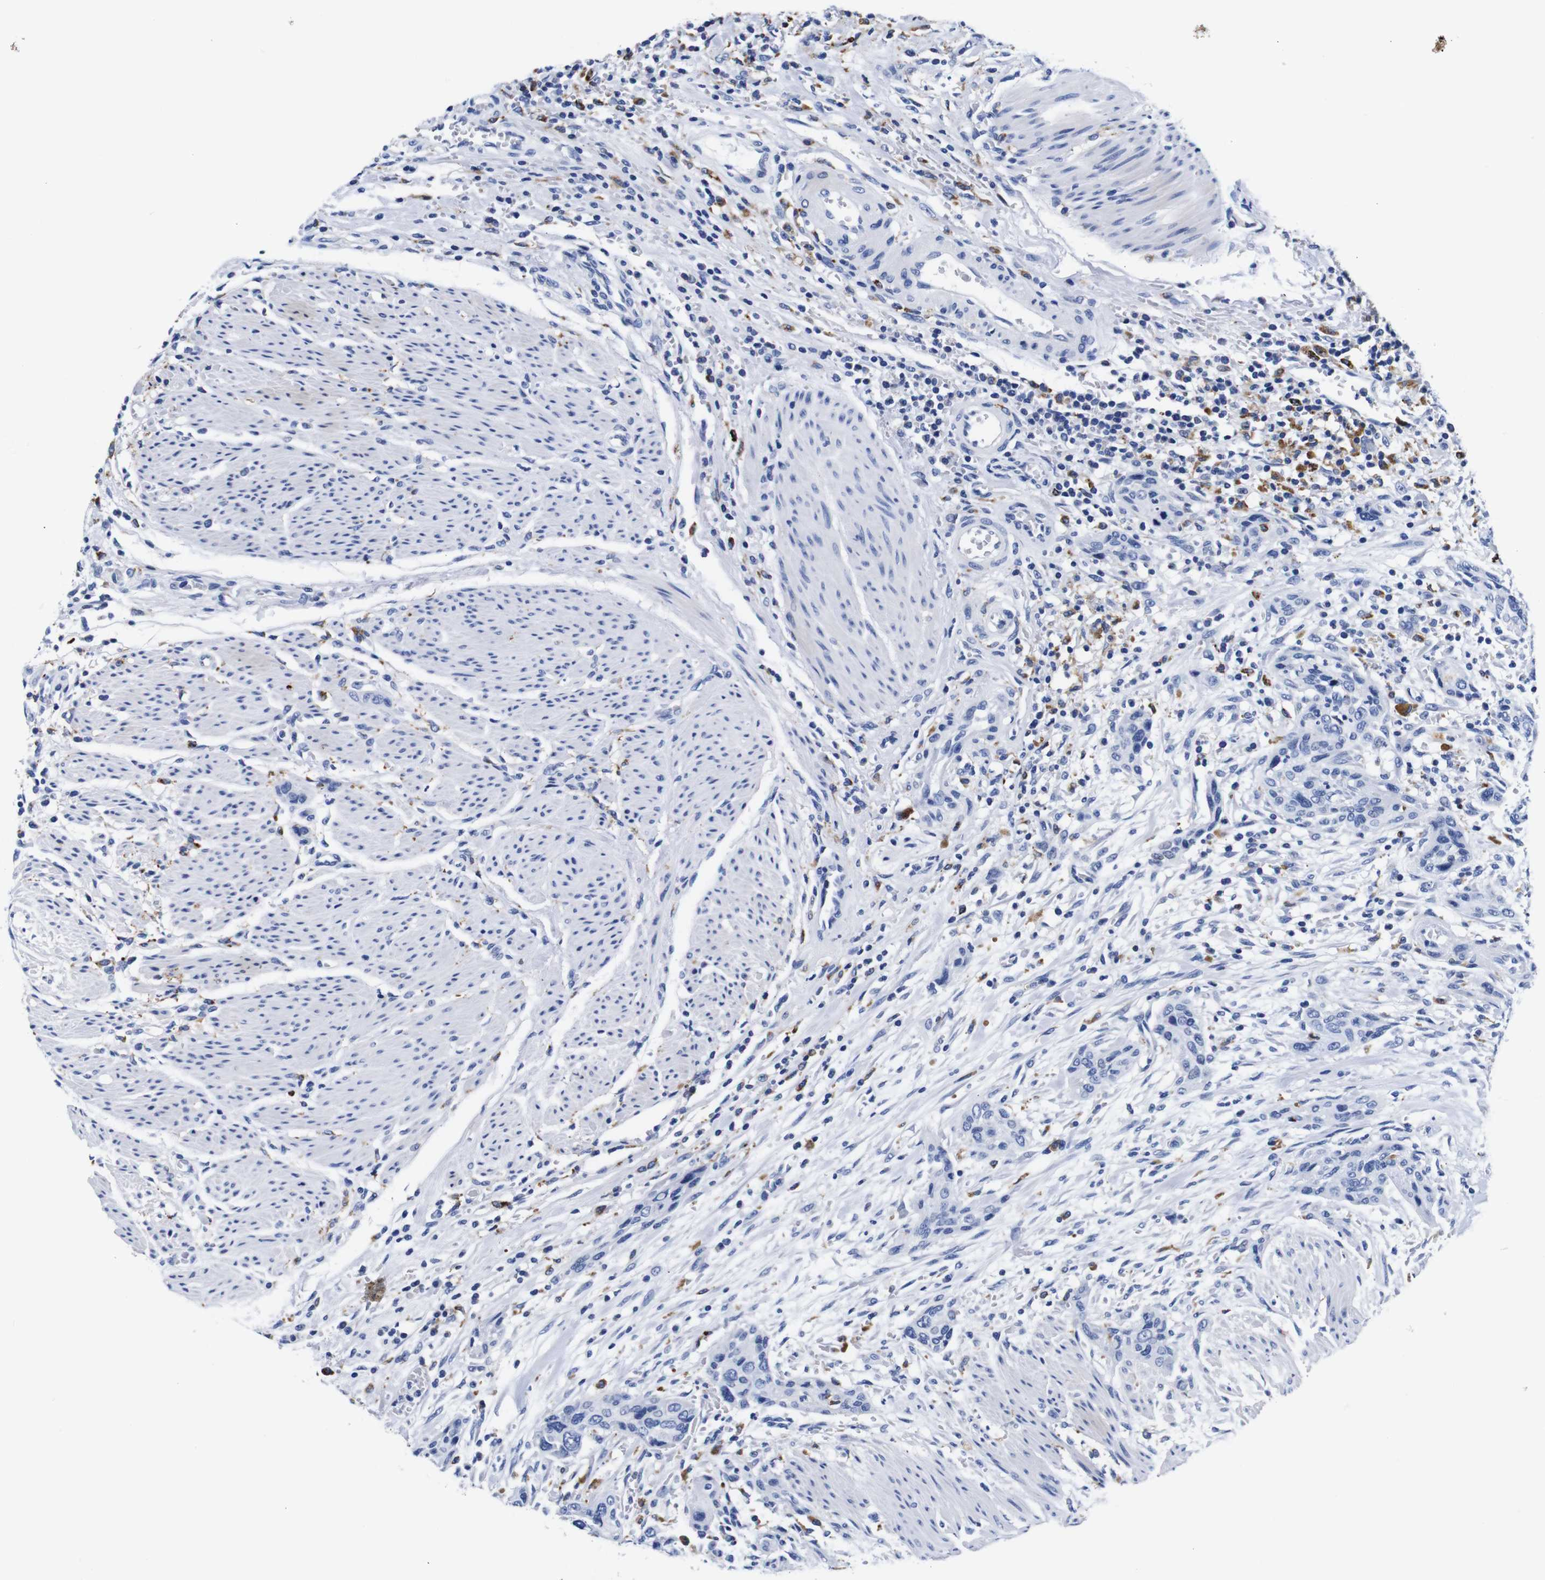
{"staining": {"intensity": "negative", "quantity": "none", "location": "none"}, "tissue": "urothelial cancer", "cell_type": "Tumor cells", "image_type": "cancer", "snomed": [{"axis": "morphology", "description": "Urothelial carcinoma, High grade"}, {"axis": "topography", "description": "Urinary bladder"}], "caption": "DAB immunohistochemical staining of human urothelial cancer shows no significant positivity in tumor cells.", "gene": "HLA-DMB", "patient": {"sex": "male", "age": 35}}